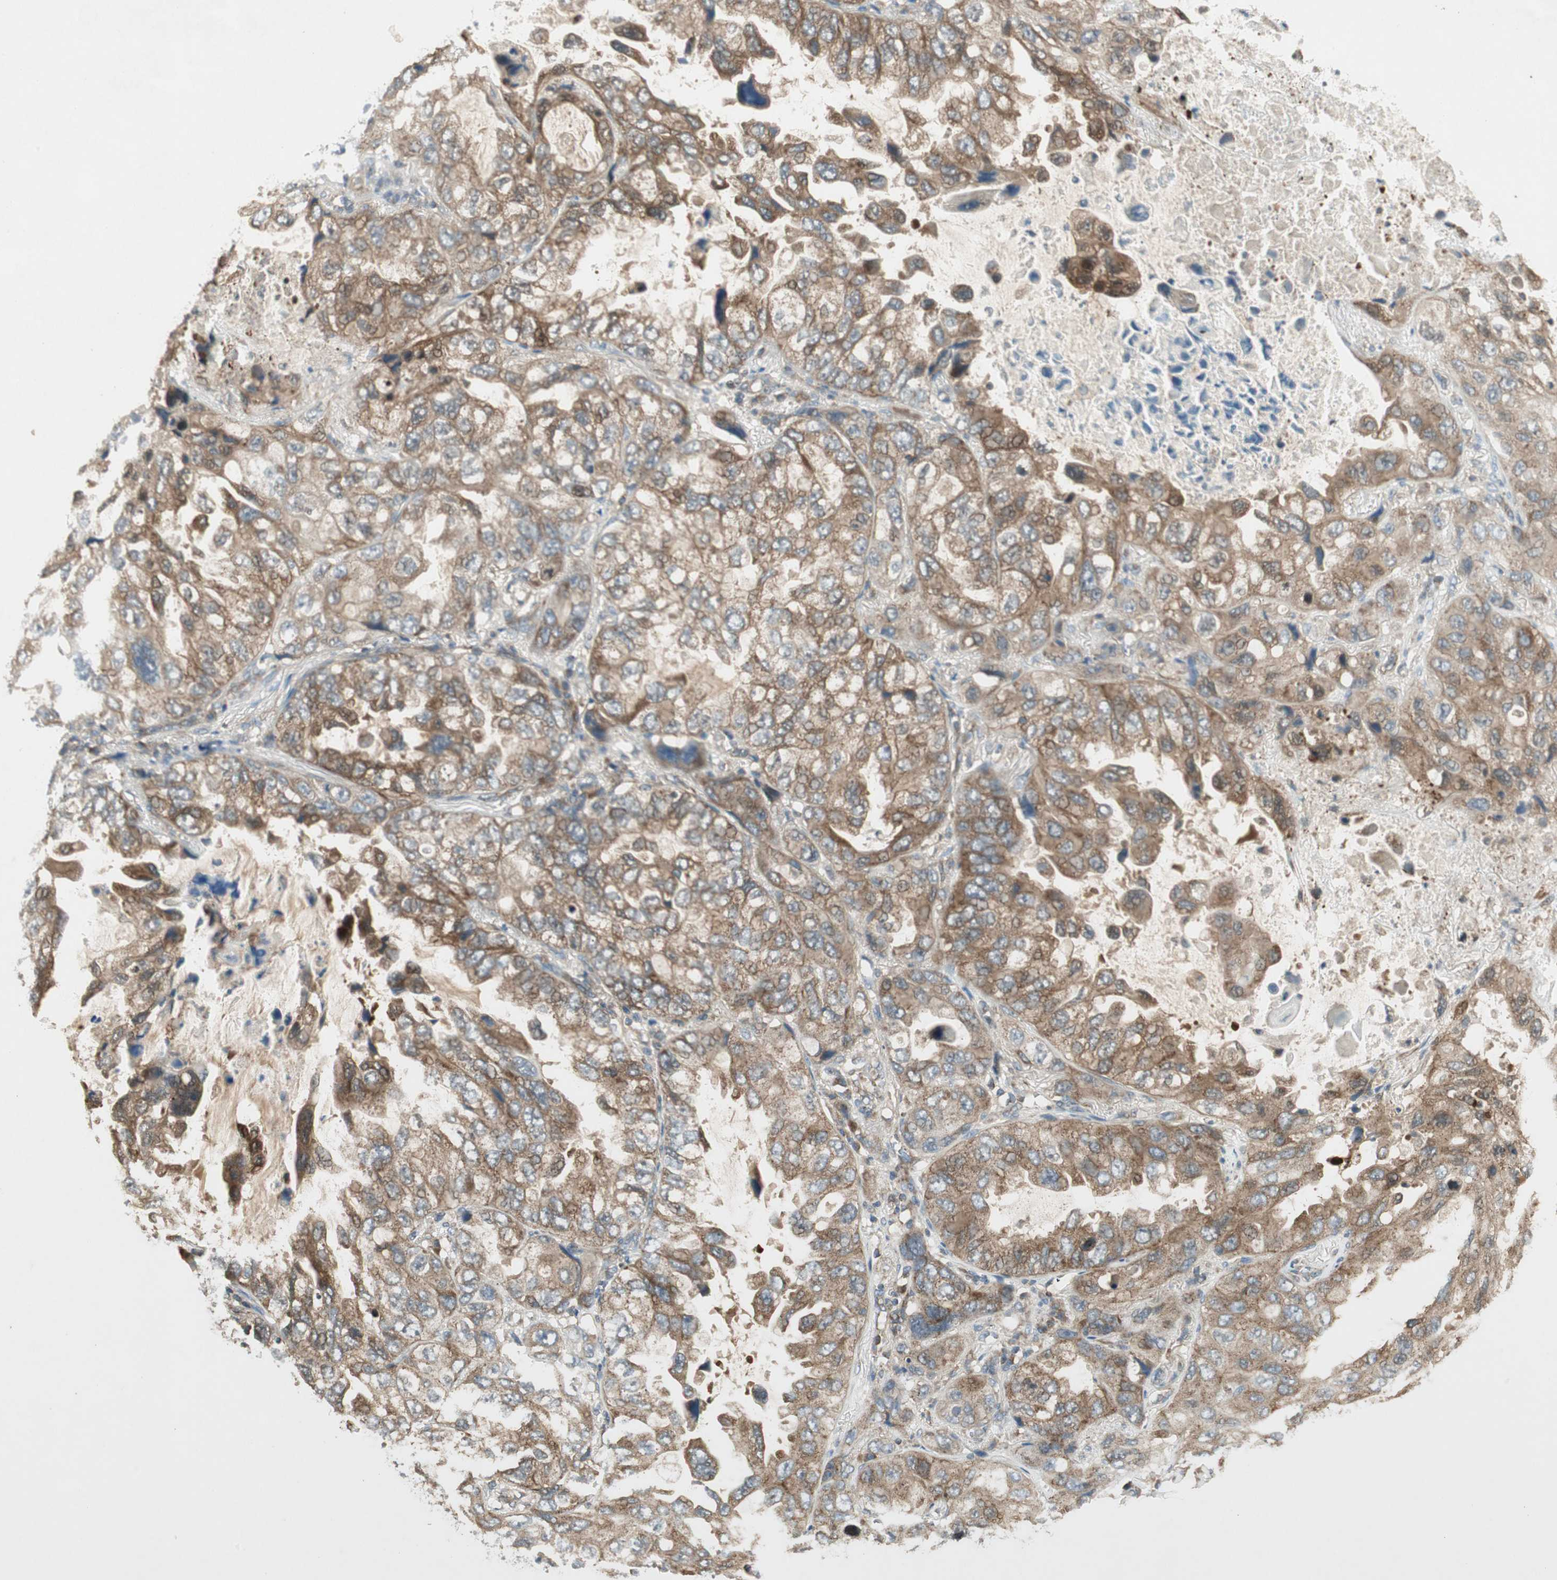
{"staining": {"intensity": "moderate", "quantity": ">75%", "location": "cytoplasmic/membranous"}, "tissue": "lung cancer", "cell_type": "Tumor cells", "image_type": "cancer", "snomed": [{"axis": "morphology", "description": "Squamous cell carcinoma, NOS"}, {"axis": "topography", "description": "Lung"}], "caption": "This image reveals IHC staining of human lung cancer, with medium moderate cytoplasmic/membranous positivity in approximately >75% of tumor cells.", "gene": "CHADL", "patient": {"sex": "female", "age": 73}}